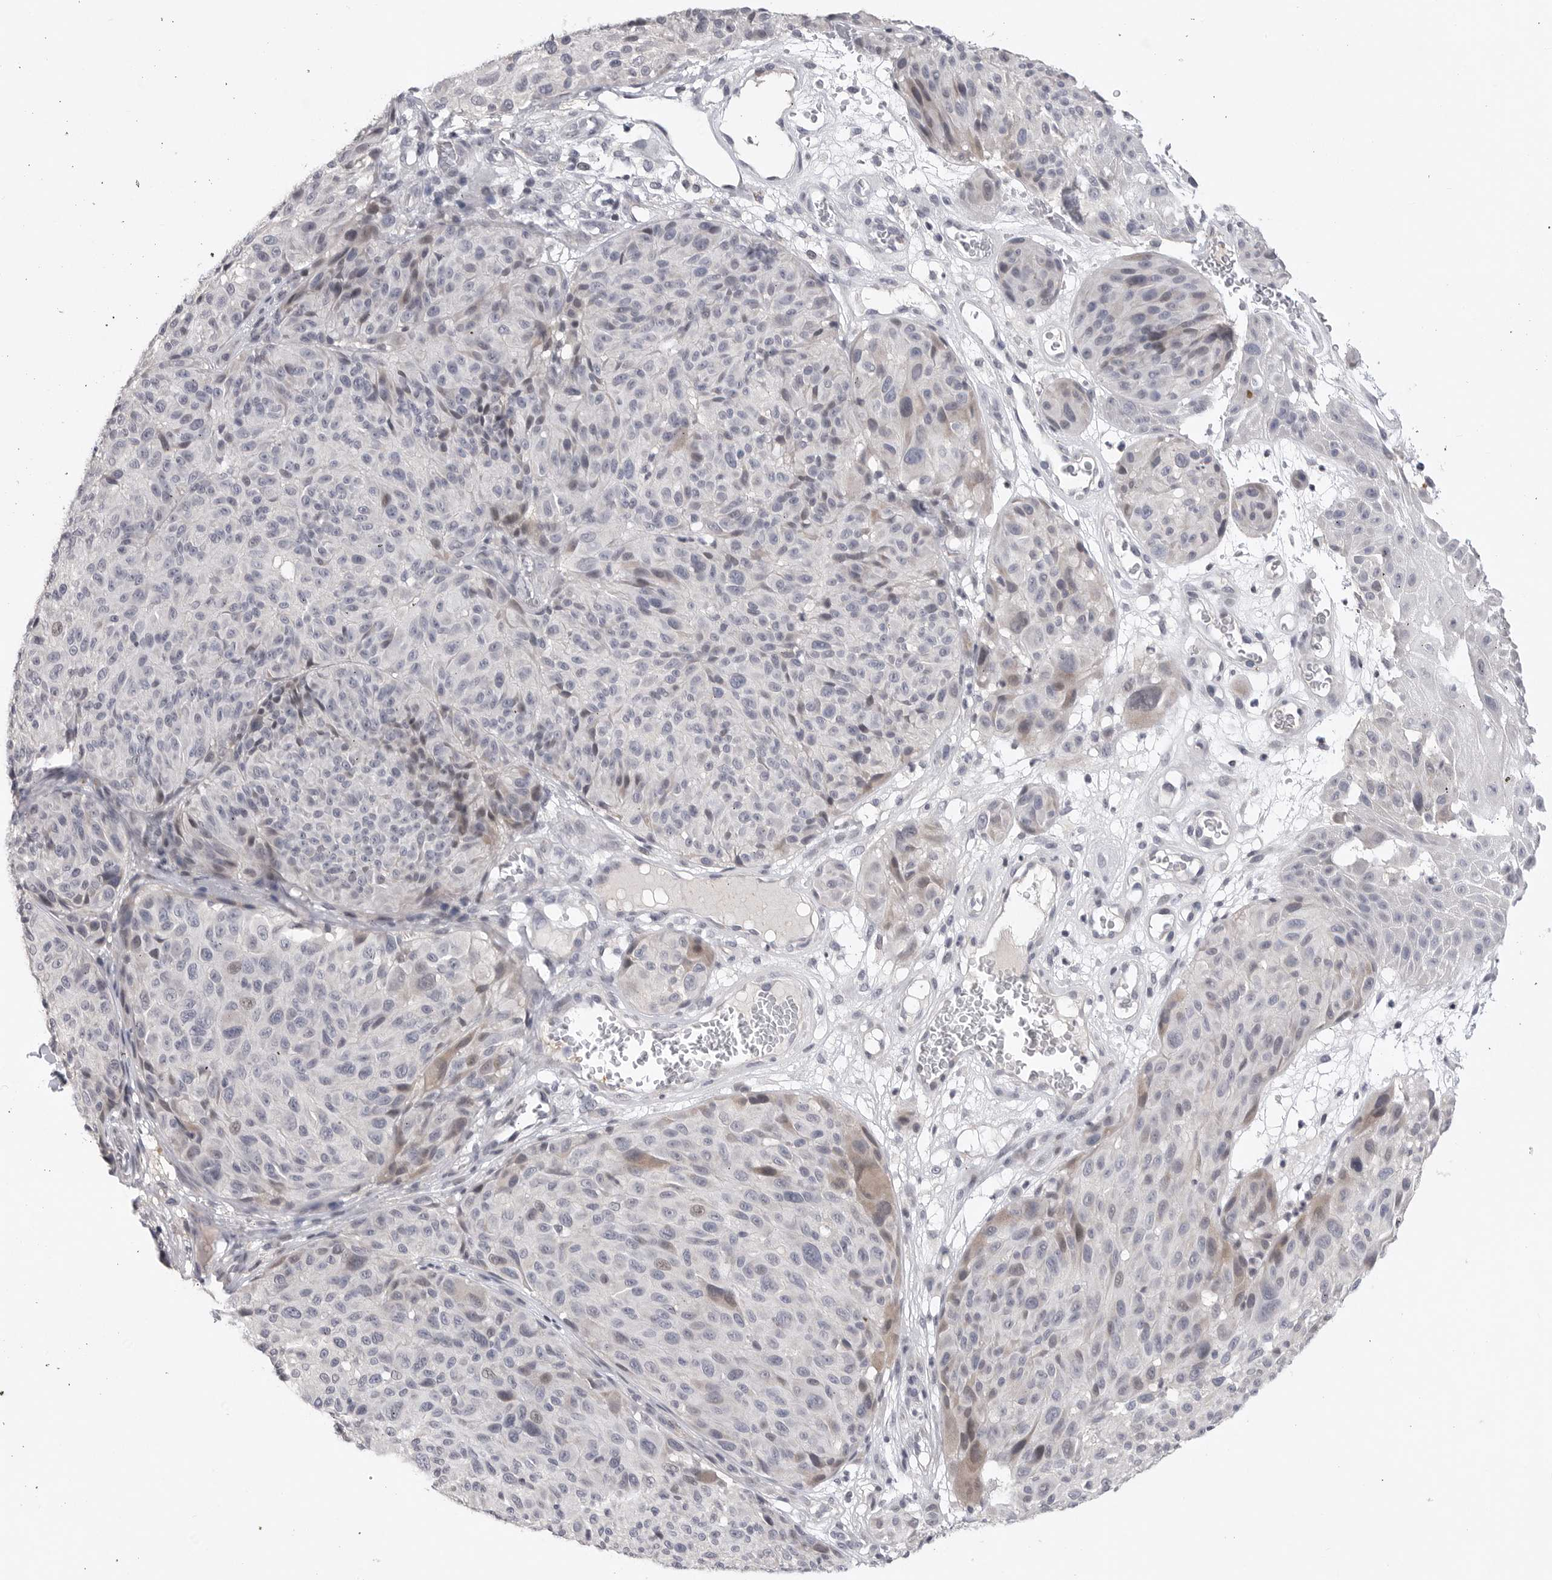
{"staining": {"intensity": "weak", "quantity": "<25%", "location": "cytoplasmic/membranous,nuclear"}, "tissue": "melanoma", "cell_type": "Tumor cells", "image_type": "cancer", "snomed": [{"axis": "morphology", "description": "Malignant melanoma, NOS"}, {"axis": "topography", "description": "Skin"}], "caption": "IHC micrograph of malignant melanoma stained for a protein (brown), which reveals no positivity in tumor cells.", "gene": "FBXO43", "patient": {"sex": "male", "age": 83}}